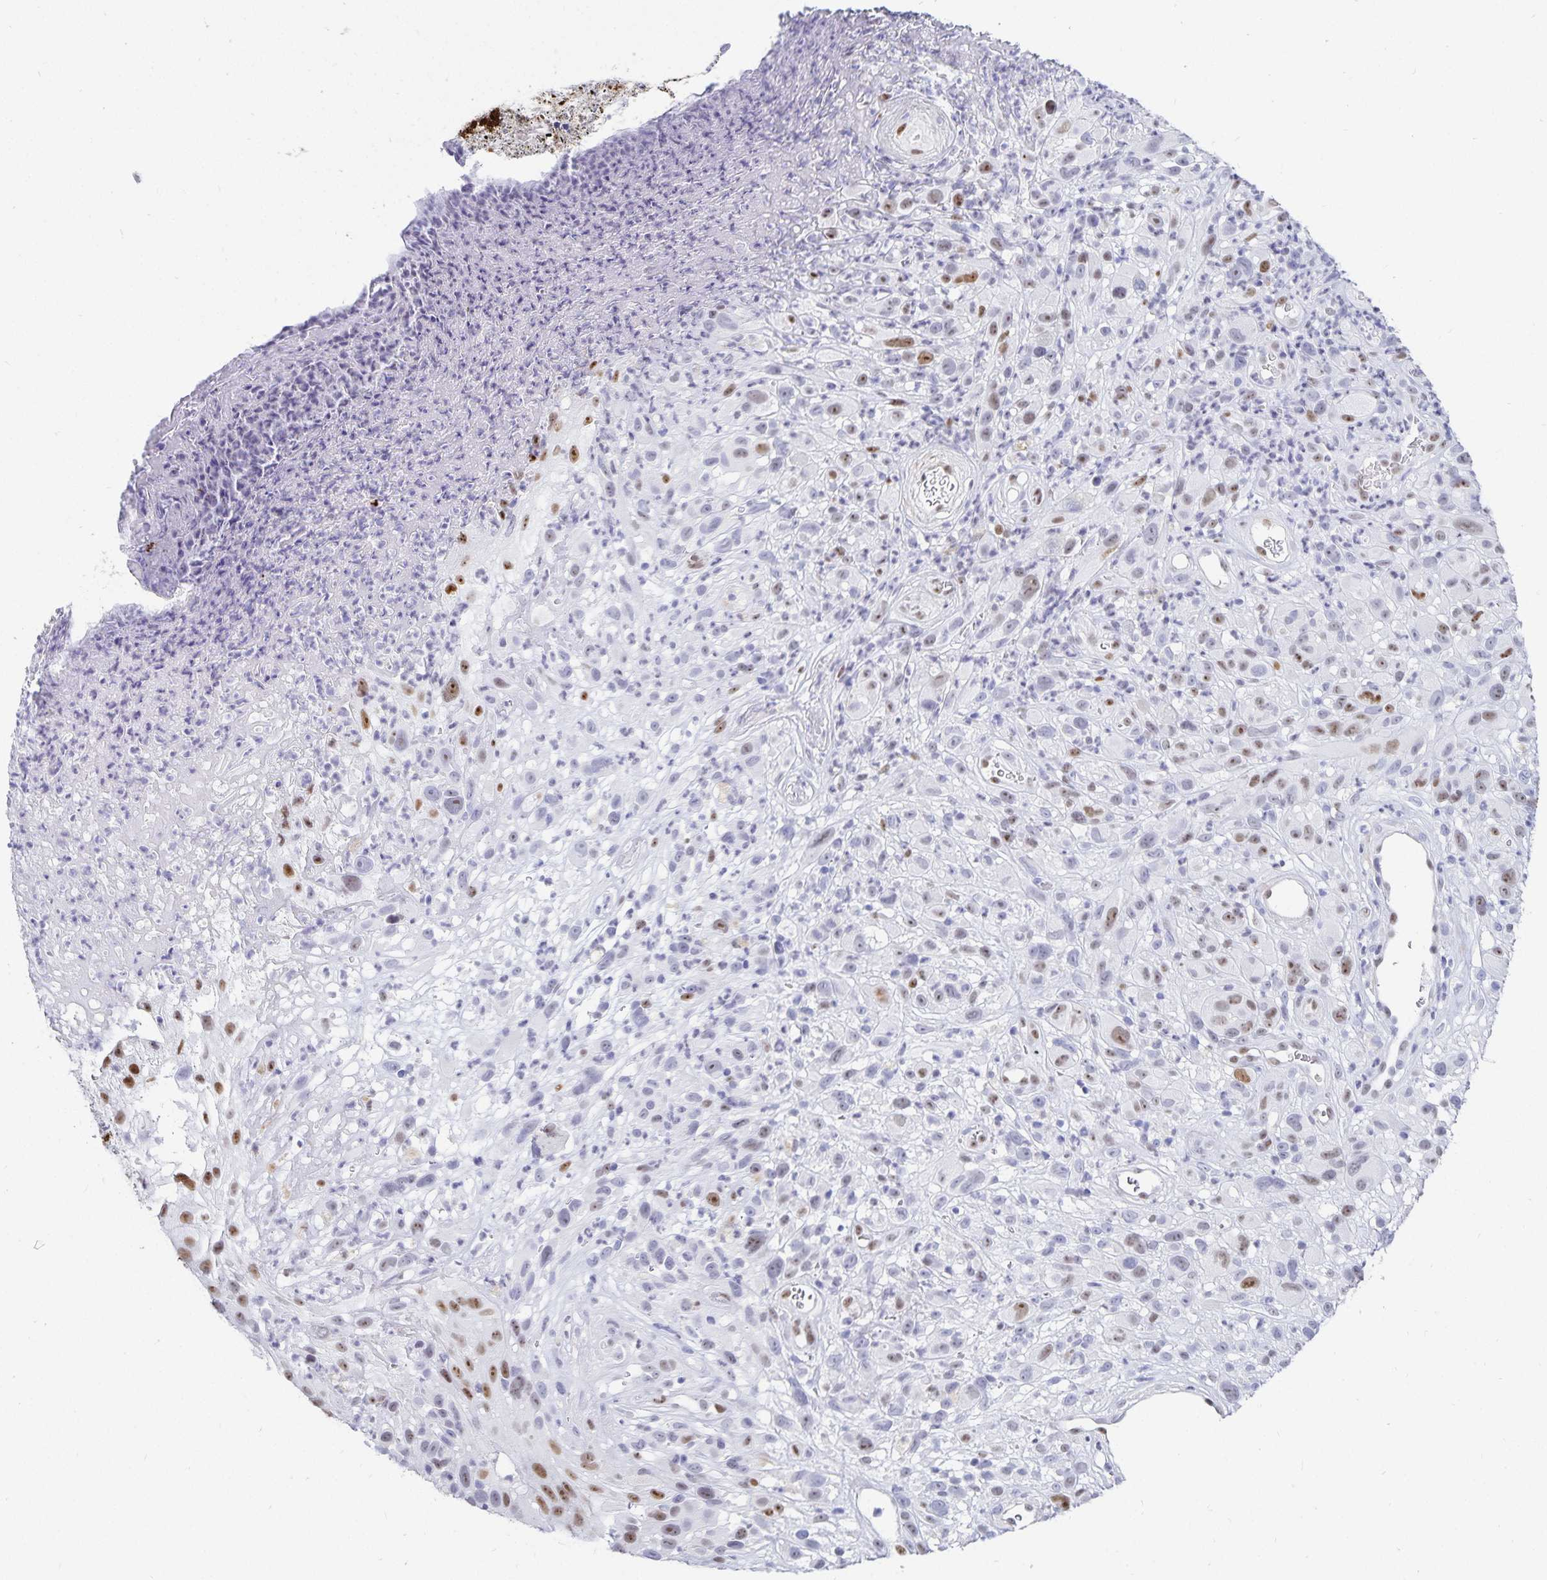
{"staining": {"intensity": "moderate", "quantity": "<25%", "location": "nuclear"}, "tissue": "melanoma", "cell_type": "Tumor cells", "image_type": "cancer", "snomed": [{"axis": "morphology", "description": "Malignant melanoma, NOS"}, {"axis": "topography", "description": "Skin"}], "caption": "Immunohistochemistry histopathology image of human melanoma stained for a protein (brown), which exhibits low levels of moderate nuclear positivity in about <25% of tumor cells.", "gene": "HMGB3", "patient": {"sex": "male", "age": 68}}